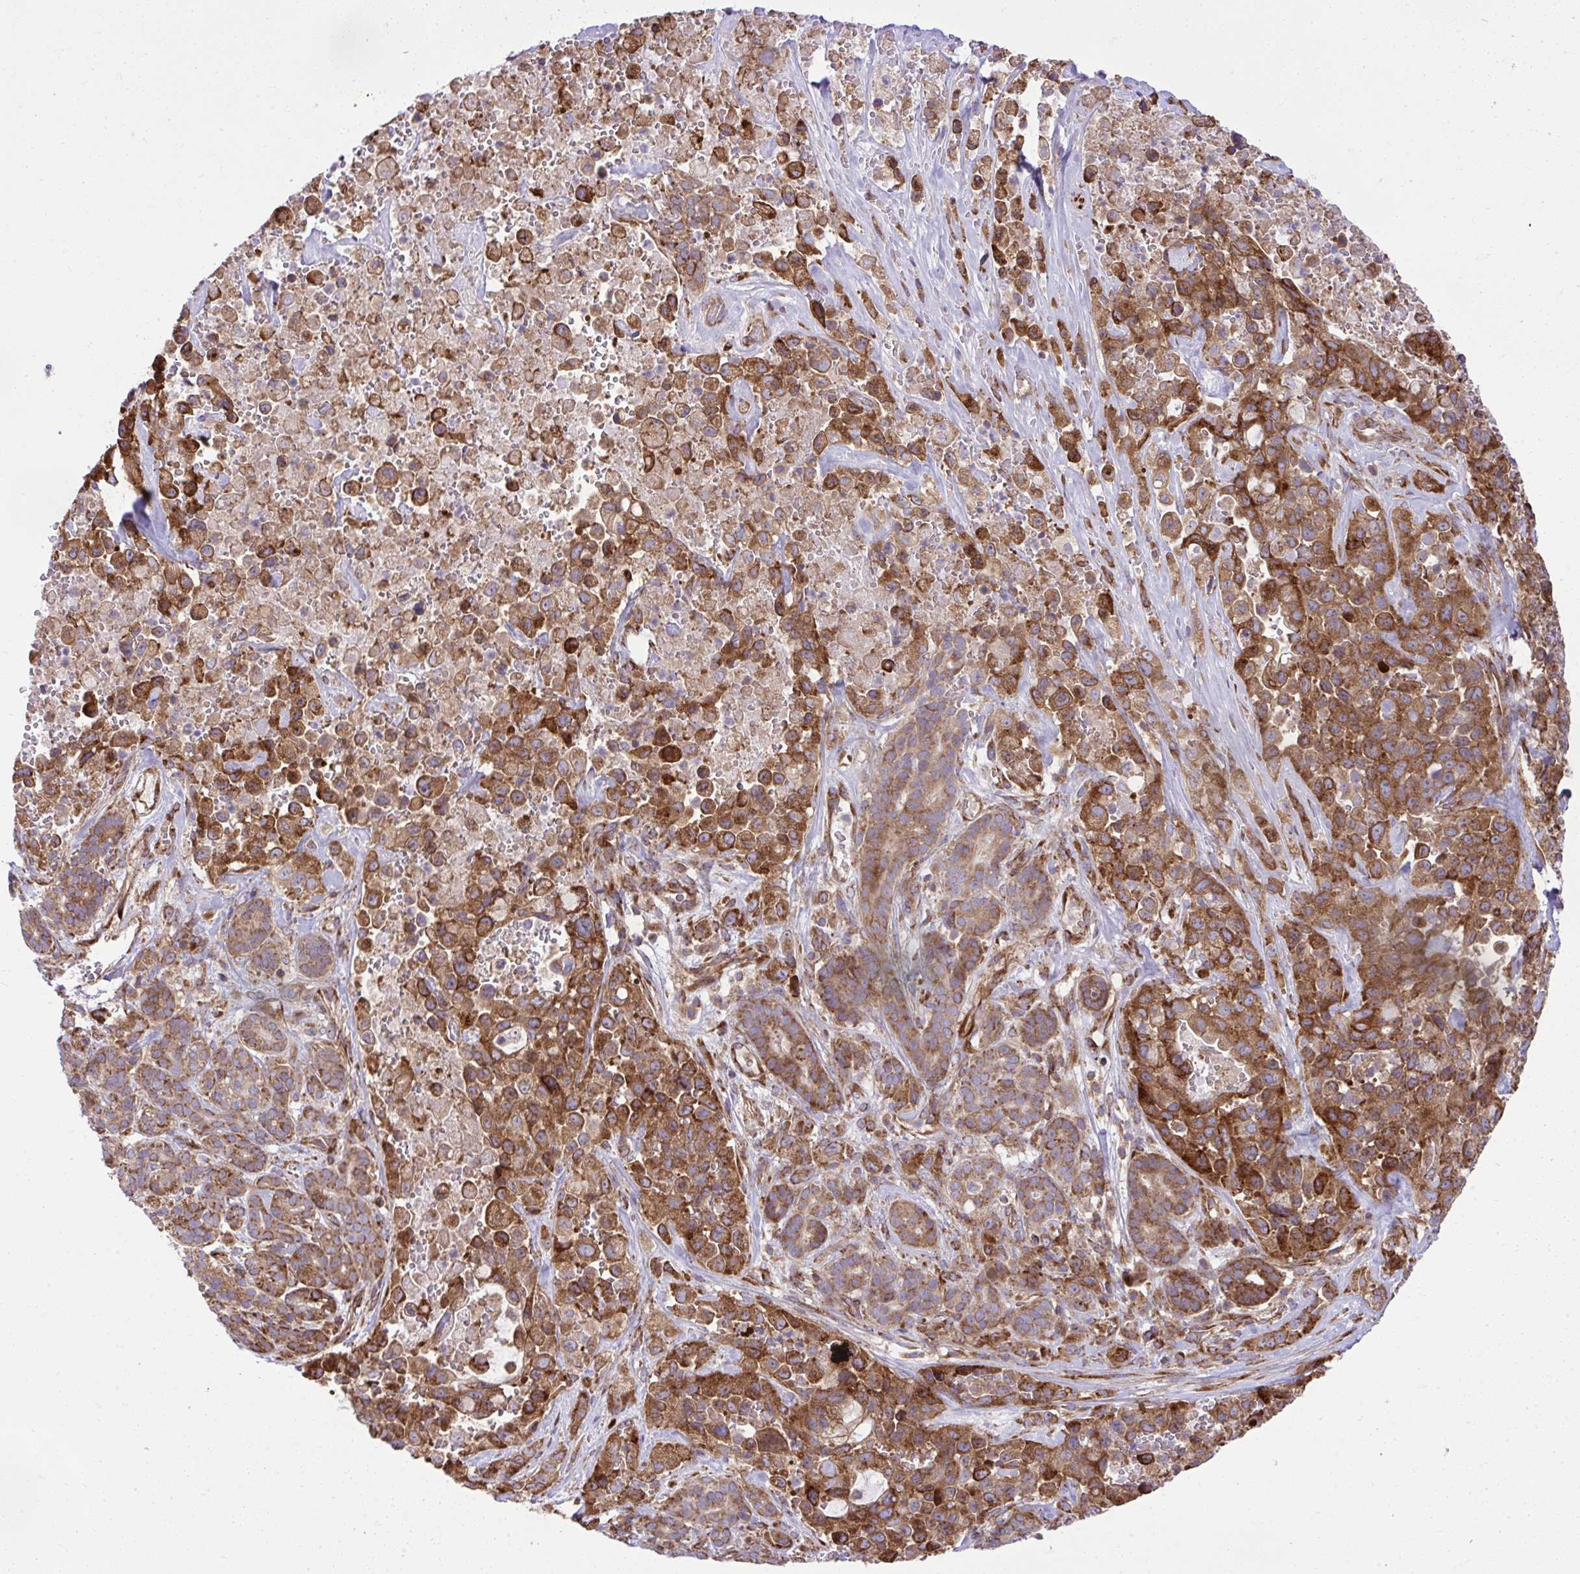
{"staining": {"intensity": "strong", "quantity": ">75%", "location": "cytoplasmic/membranous"}, "tissue": "pancreatic cancer", "cell_type": "Tumor cells", "image_type": "cancer", "snomed": [{"axis": "morphology", "description": "Adenocarcinoma, NOS"}, {"axis": "topography", "description": "Pancreas"}], "caption": "This is a photomicrograph of immunohistochemistry (IHC) staining of pancreatic adenocarcinoma, which shows strong staining in the cytoplasmic/membranous of tumor cells.", "gene": "NMNAT3", "patient": {"sex": "male", "age": 44}}